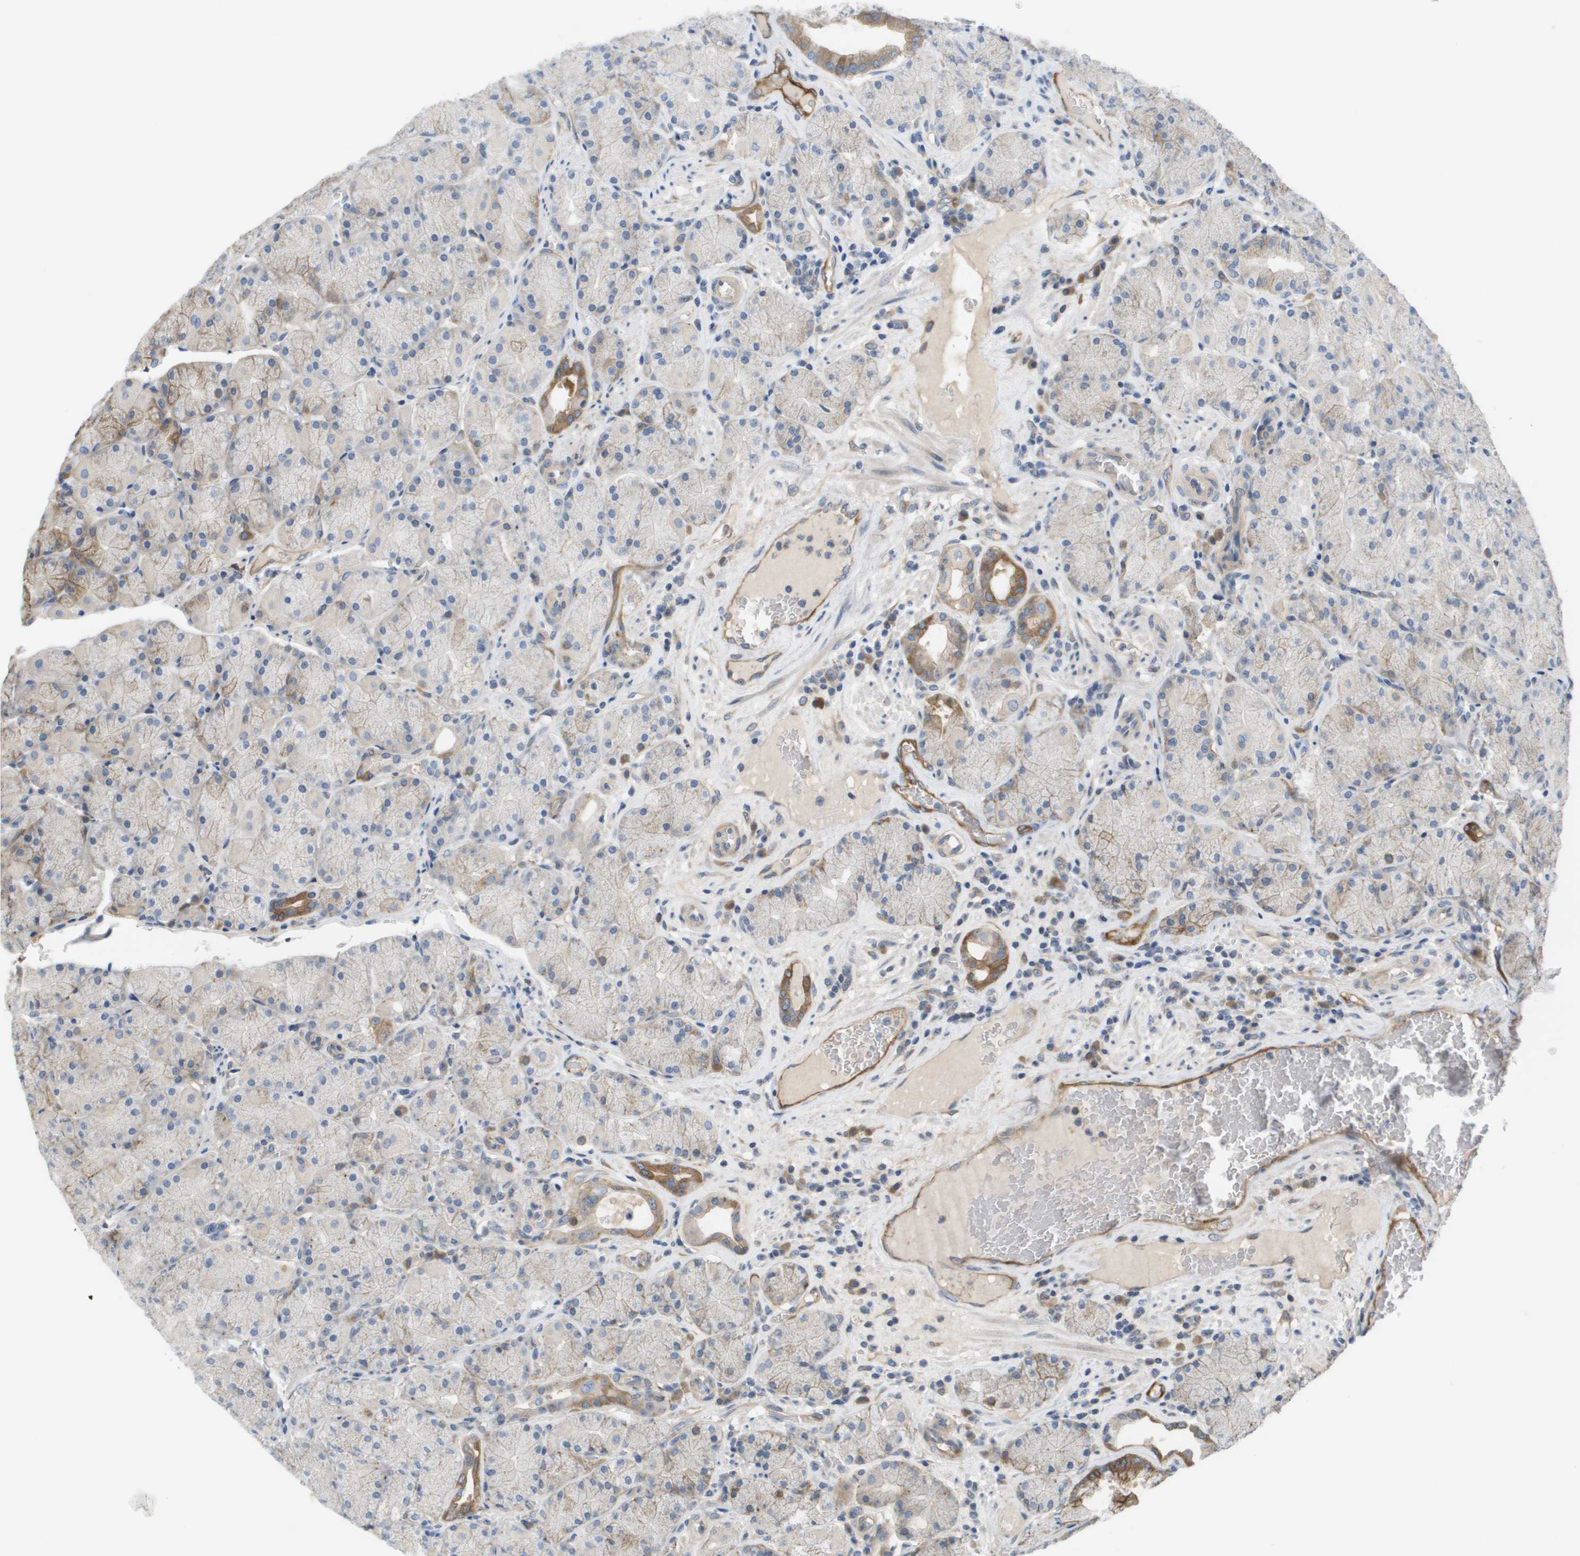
{"staining": {"intensity": "strong", "quantity": "<25%", "location": "cytoplasmic/membranous"}, "tissue": "stomach", "cell_type": "Glandular cells", "image_type": "normal", "snomed": [{"axis": "morphology", "description": "Normal tissue, NOS"}, {"axis": "morphology", "description": "Carcinoid, malignant, NOS"}, {"axis": "topography", "description": "Stomach, upper"}], "caption": "Immunohistochemical staining of normal human stomach reveals medium levels of strong cytoplasmic/membranous positivity in about <25% of glandular cells. (DAB (3,3'-diaminobenzidine) = brown stain, brightfield microscopy at high magnification).", "gene": "MARCHF8", "patient": {"sex": "male", "age": 39}}